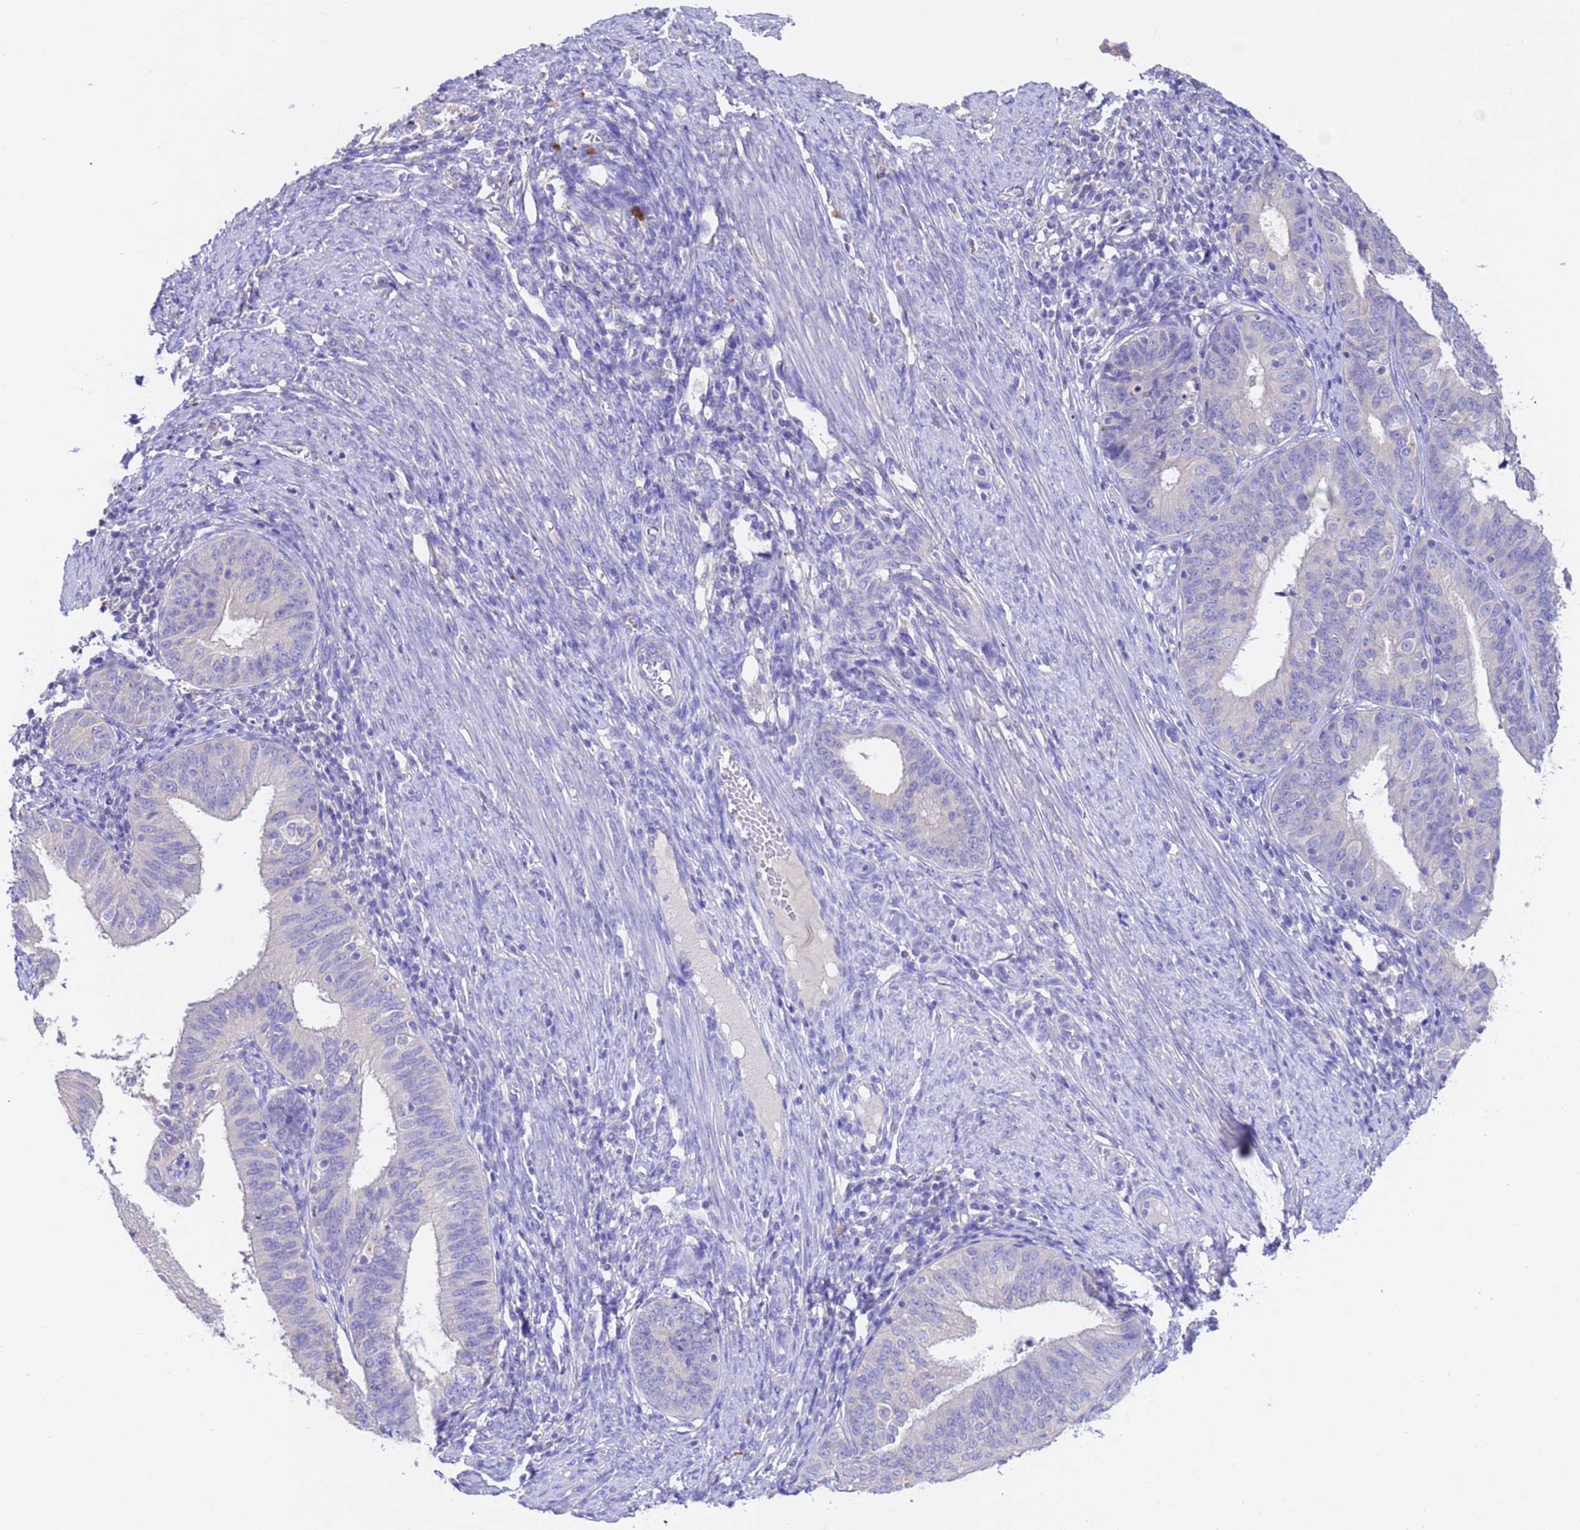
{"staining": {"intensity": "negative", "quantity": "none", "location": "none"}, "tissue": "endometrial cancer", "cell_type": "Tumor cells", "image_type": "cancer", "snomed": [{"axis": "morphology", "description": "Adenocarcinoma, NOS"}, {"axis": "topography", "description": "Endometrium"}], "caption": "Photomicrograph shows no protein expression in tumor cells of endometrial cancer tissue.", "gene": "SRL", "patient": {"sex": "female", "age": 51}}